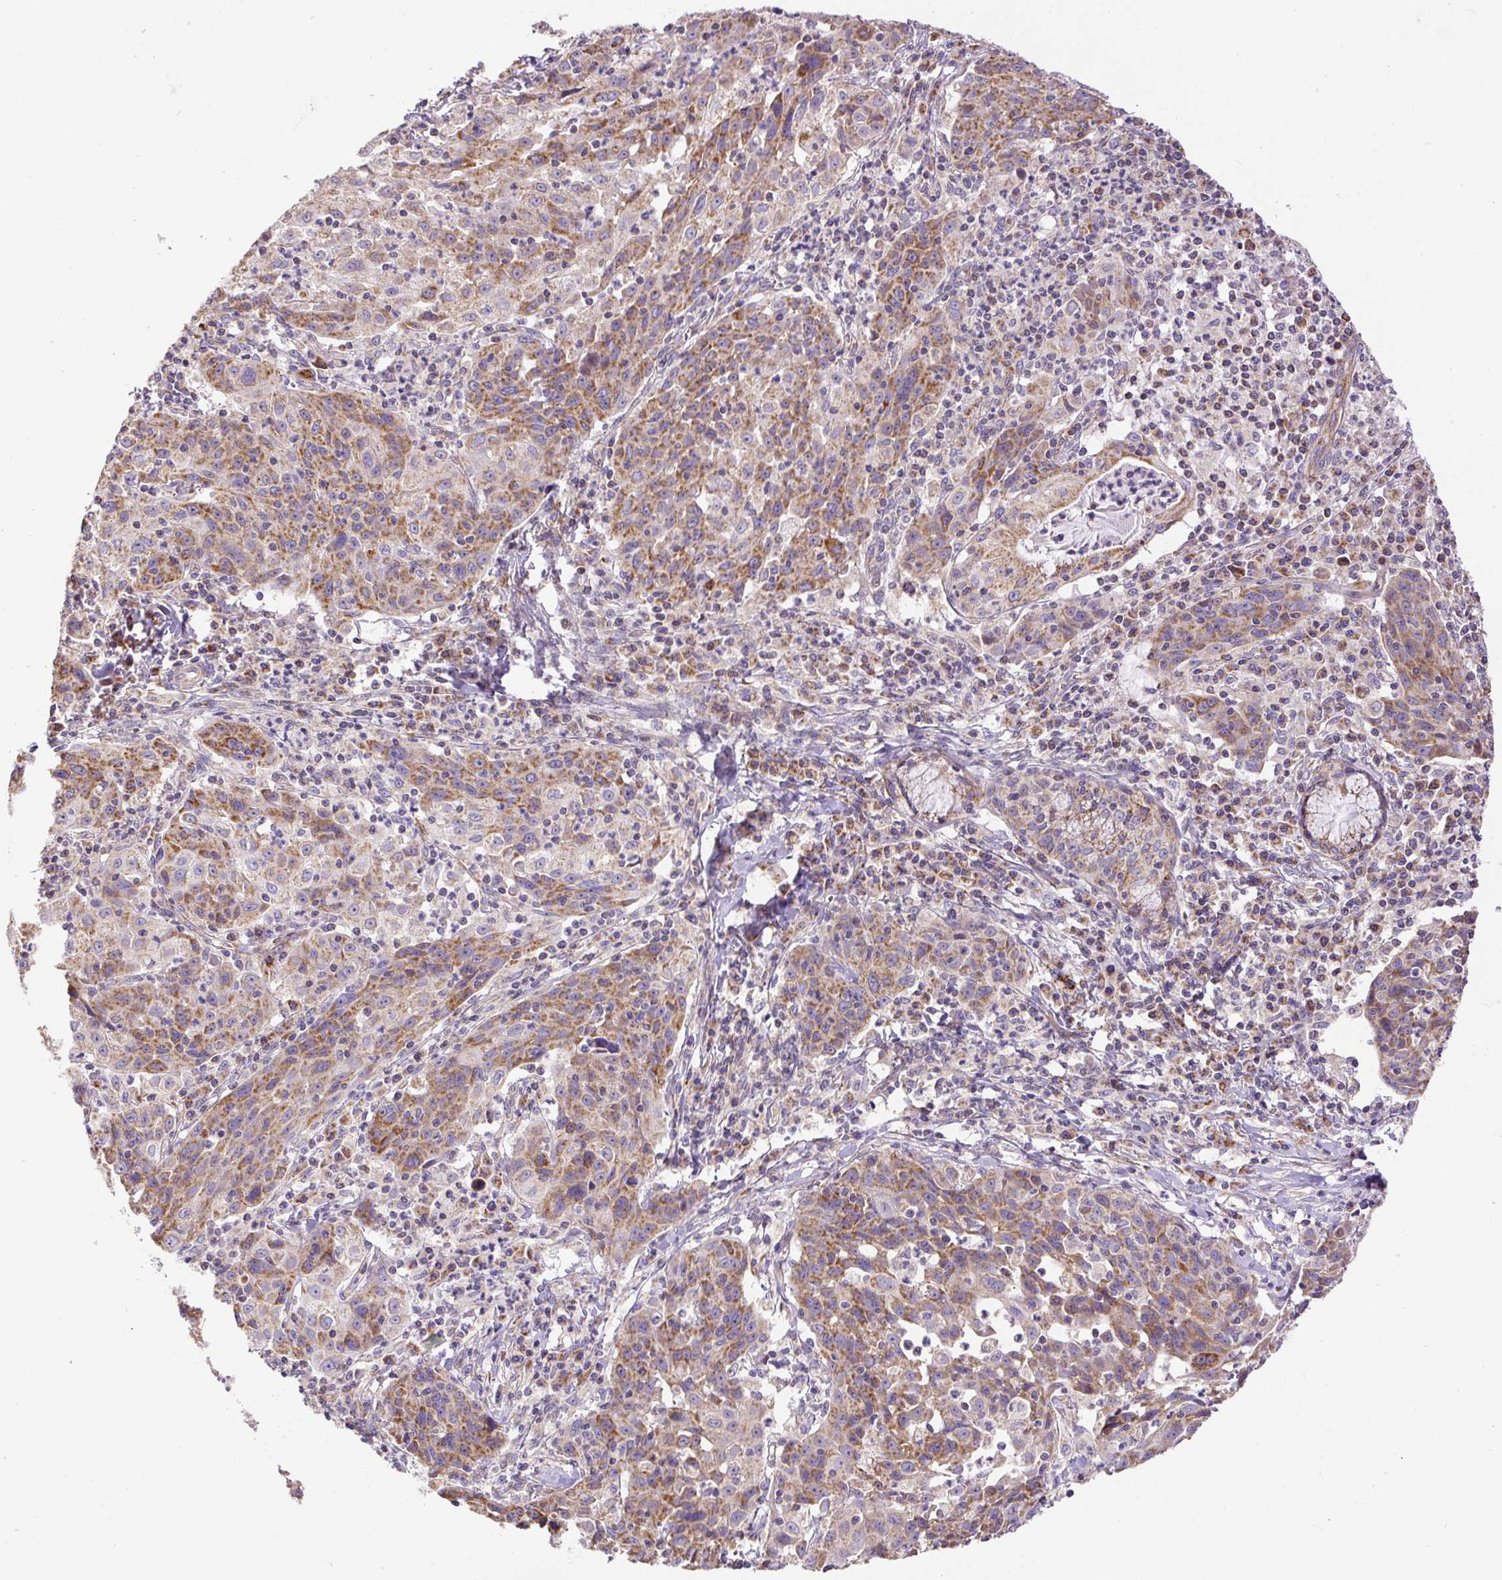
{"staining": {"intensity": "moderate", "quantity": ">75%", "location": "cytoplasmic/membranous"}, "tissue": "lung cancer", "cell_type": "Tumor cells", "image_type": "cancer", "snomed": [{"axis": "morphology", "description": "Squamous cell carcinoma, NOS"}, {"axis": "morphology", "description": "Squamous cell carcinoma, metastatic, NOS"}, {"axis": "topography", "description": "Bronchus"}, {"axis": "topography", "description": "Lung"}], "caption": "The photomicrograph demonstrates immunohistochemical staining of lung cancer (squamous cell carcinoma). There is moderate cytoplasmic/membranous expression is seen in about >75% of tumor cells.", "gene": "NDUFAF2", "patient": {"sex": "male", "age": 62}}